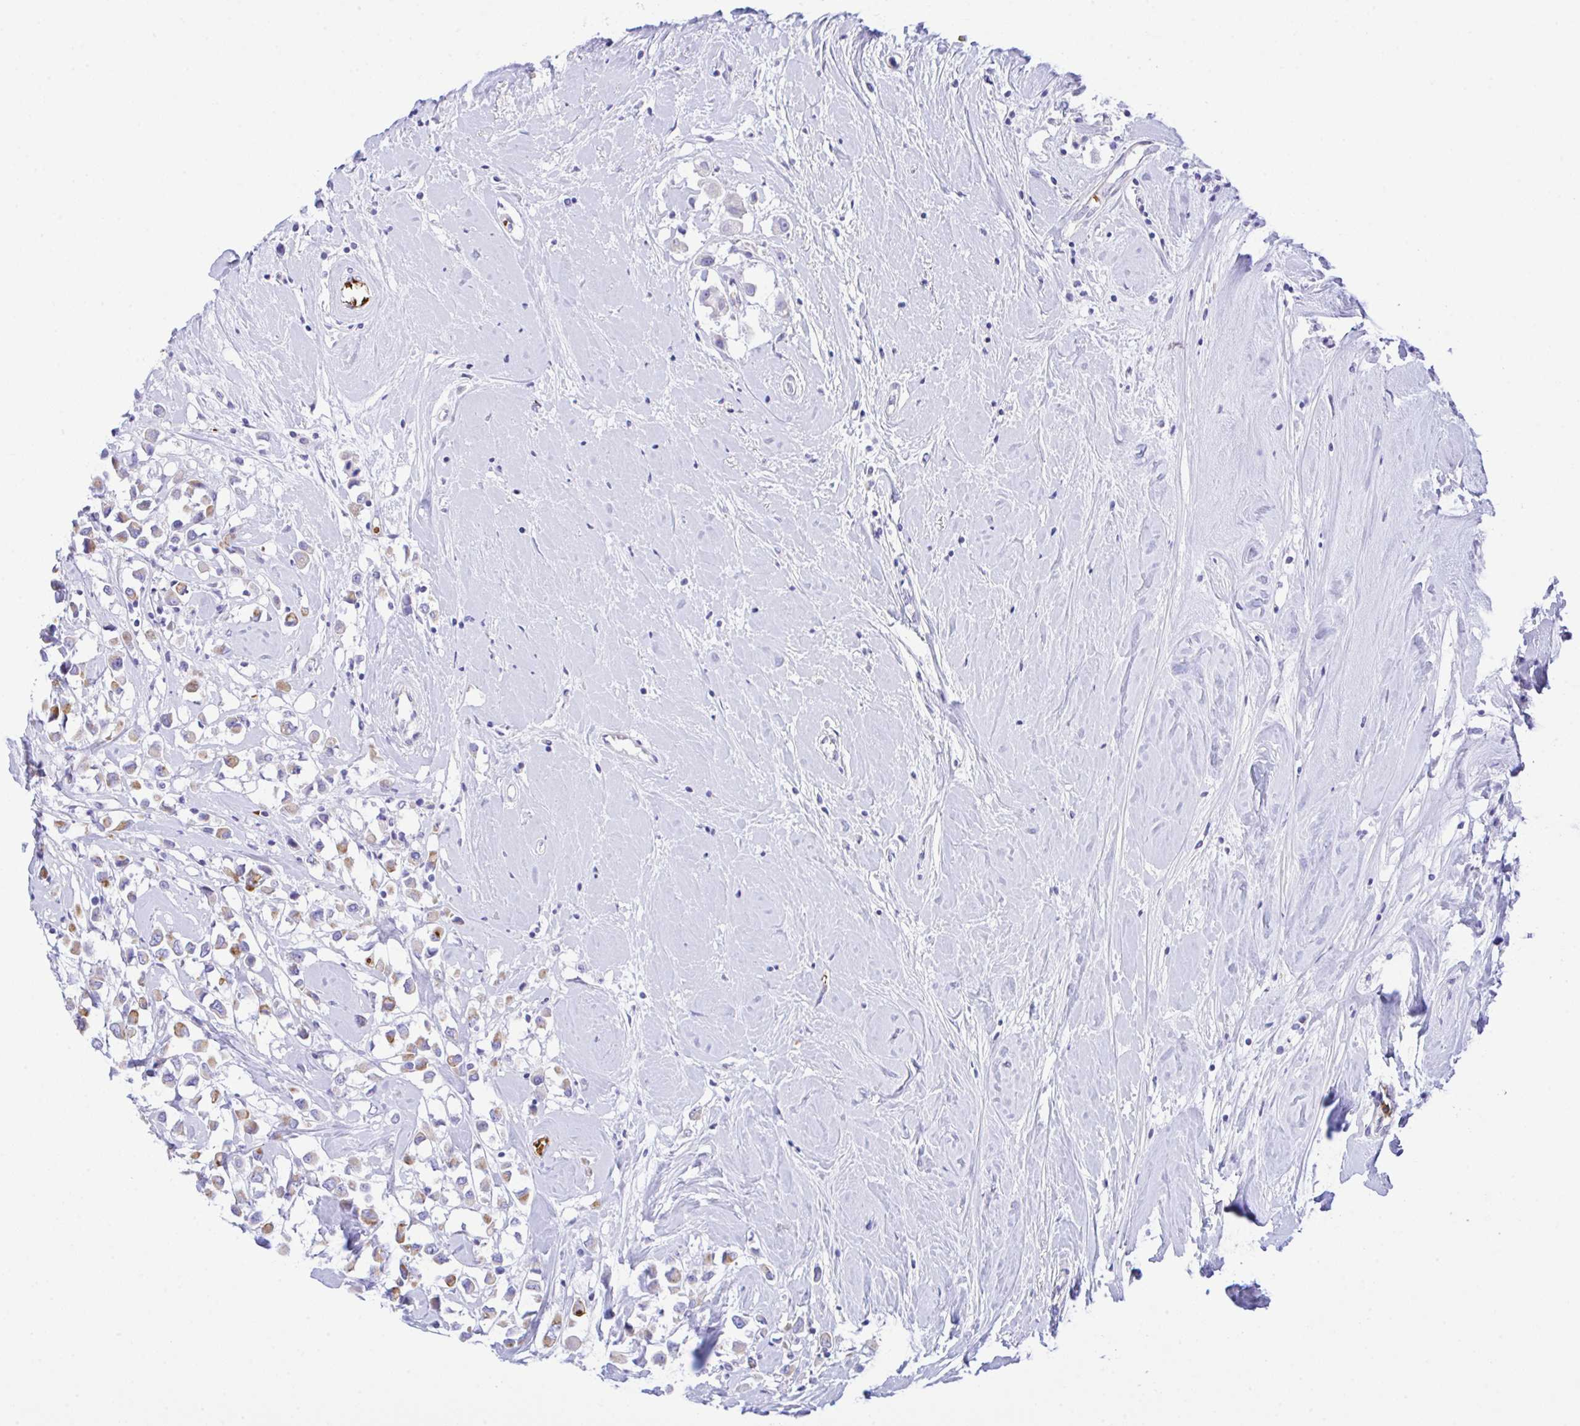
{"staining": {"intensity": "weak", "quantity": "<25%", "location": "cytoplasmic/membranous"}, "tissue": "breast cancer", "cell_type": "Tumor cells", "image_type": "cancer", "snomed": [{"axis": "morphology", "description": "Duct carcinoma"}, {"axis": "topography", "description": "Breast"}], "caption": "There is no significant expression in tumor cells of breast cancer (infiltrating ductal carcinoma).", "gene": "ZNF221", "patient": {"sex": "female", "age": 61}}